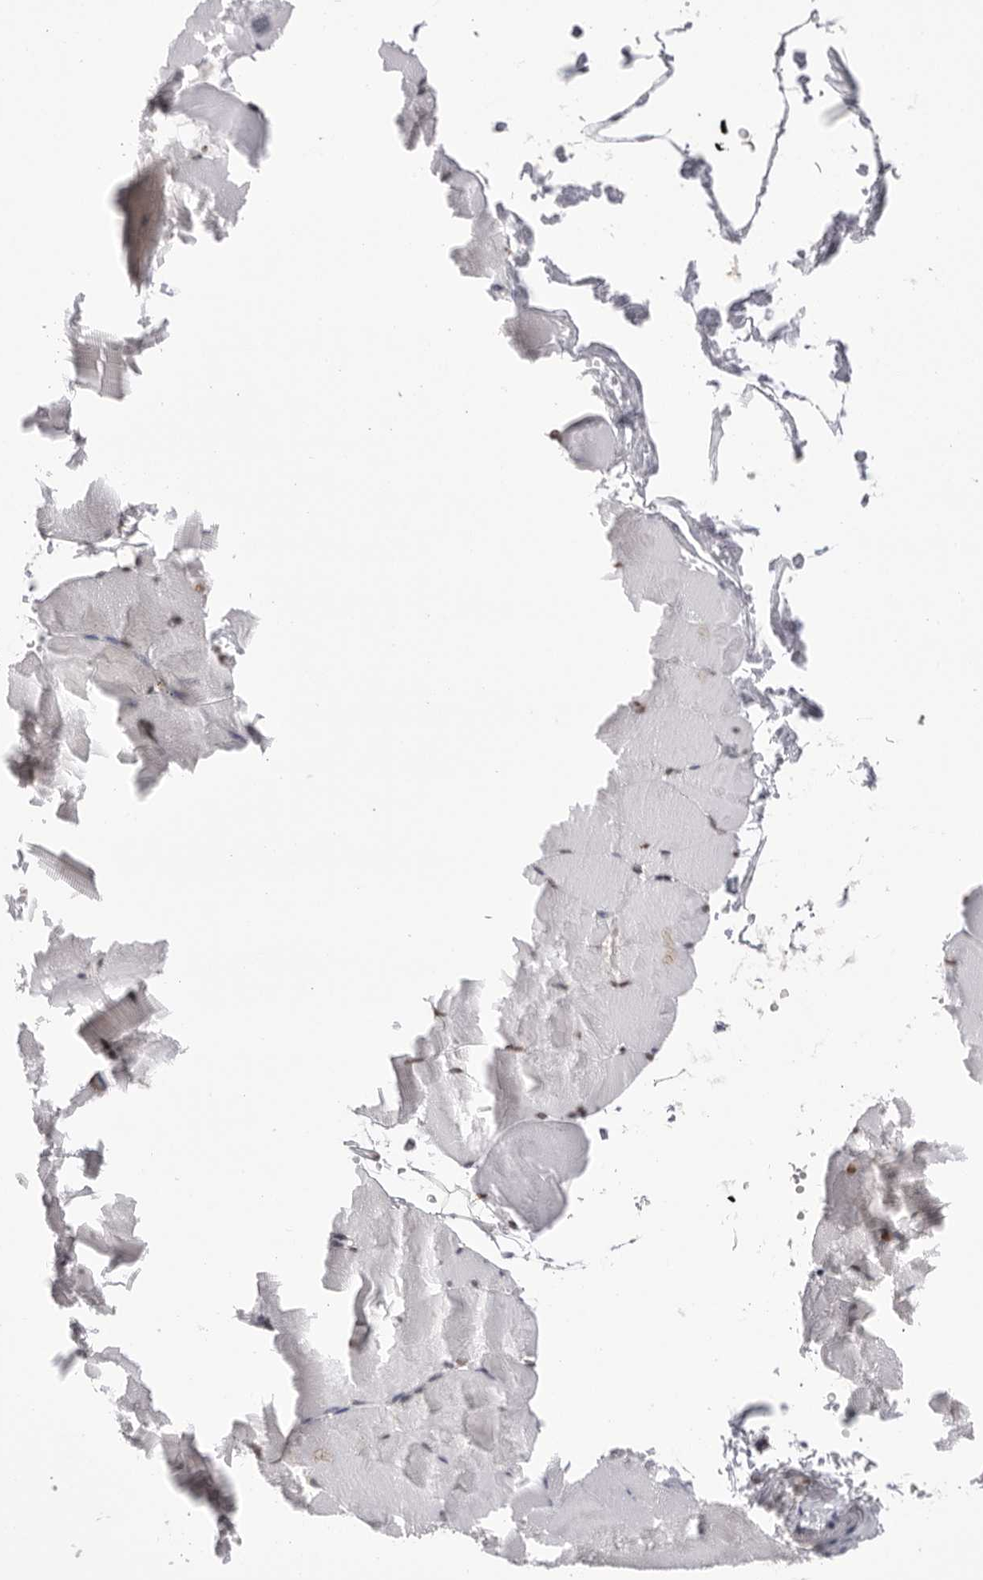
{"staining": {"intensity": "weak", "quantity": "<25%", "location": "nuclear"}, "tissue": "skeletal muscle", "cell_type": "Myocytes", "image_type": "normal", "snomed": [{"axis": "morphology", "description": "Normal tissue, NOS"}, {"axis": "topography", "description": "Skeletal muscle"}, {"axis": "topography", "description": "Parathyroid gland"}], "caption": "DAB (3,3'-diaminobenzidine) immunohistochemical staining of benign human skeletal muscle reveals no significant positivity in myocytes. (Brightfield microscopy of DAB IHC at high magnification).", "gene": "BCLAF3", "patient": {"sex": "female", "age": 37}}